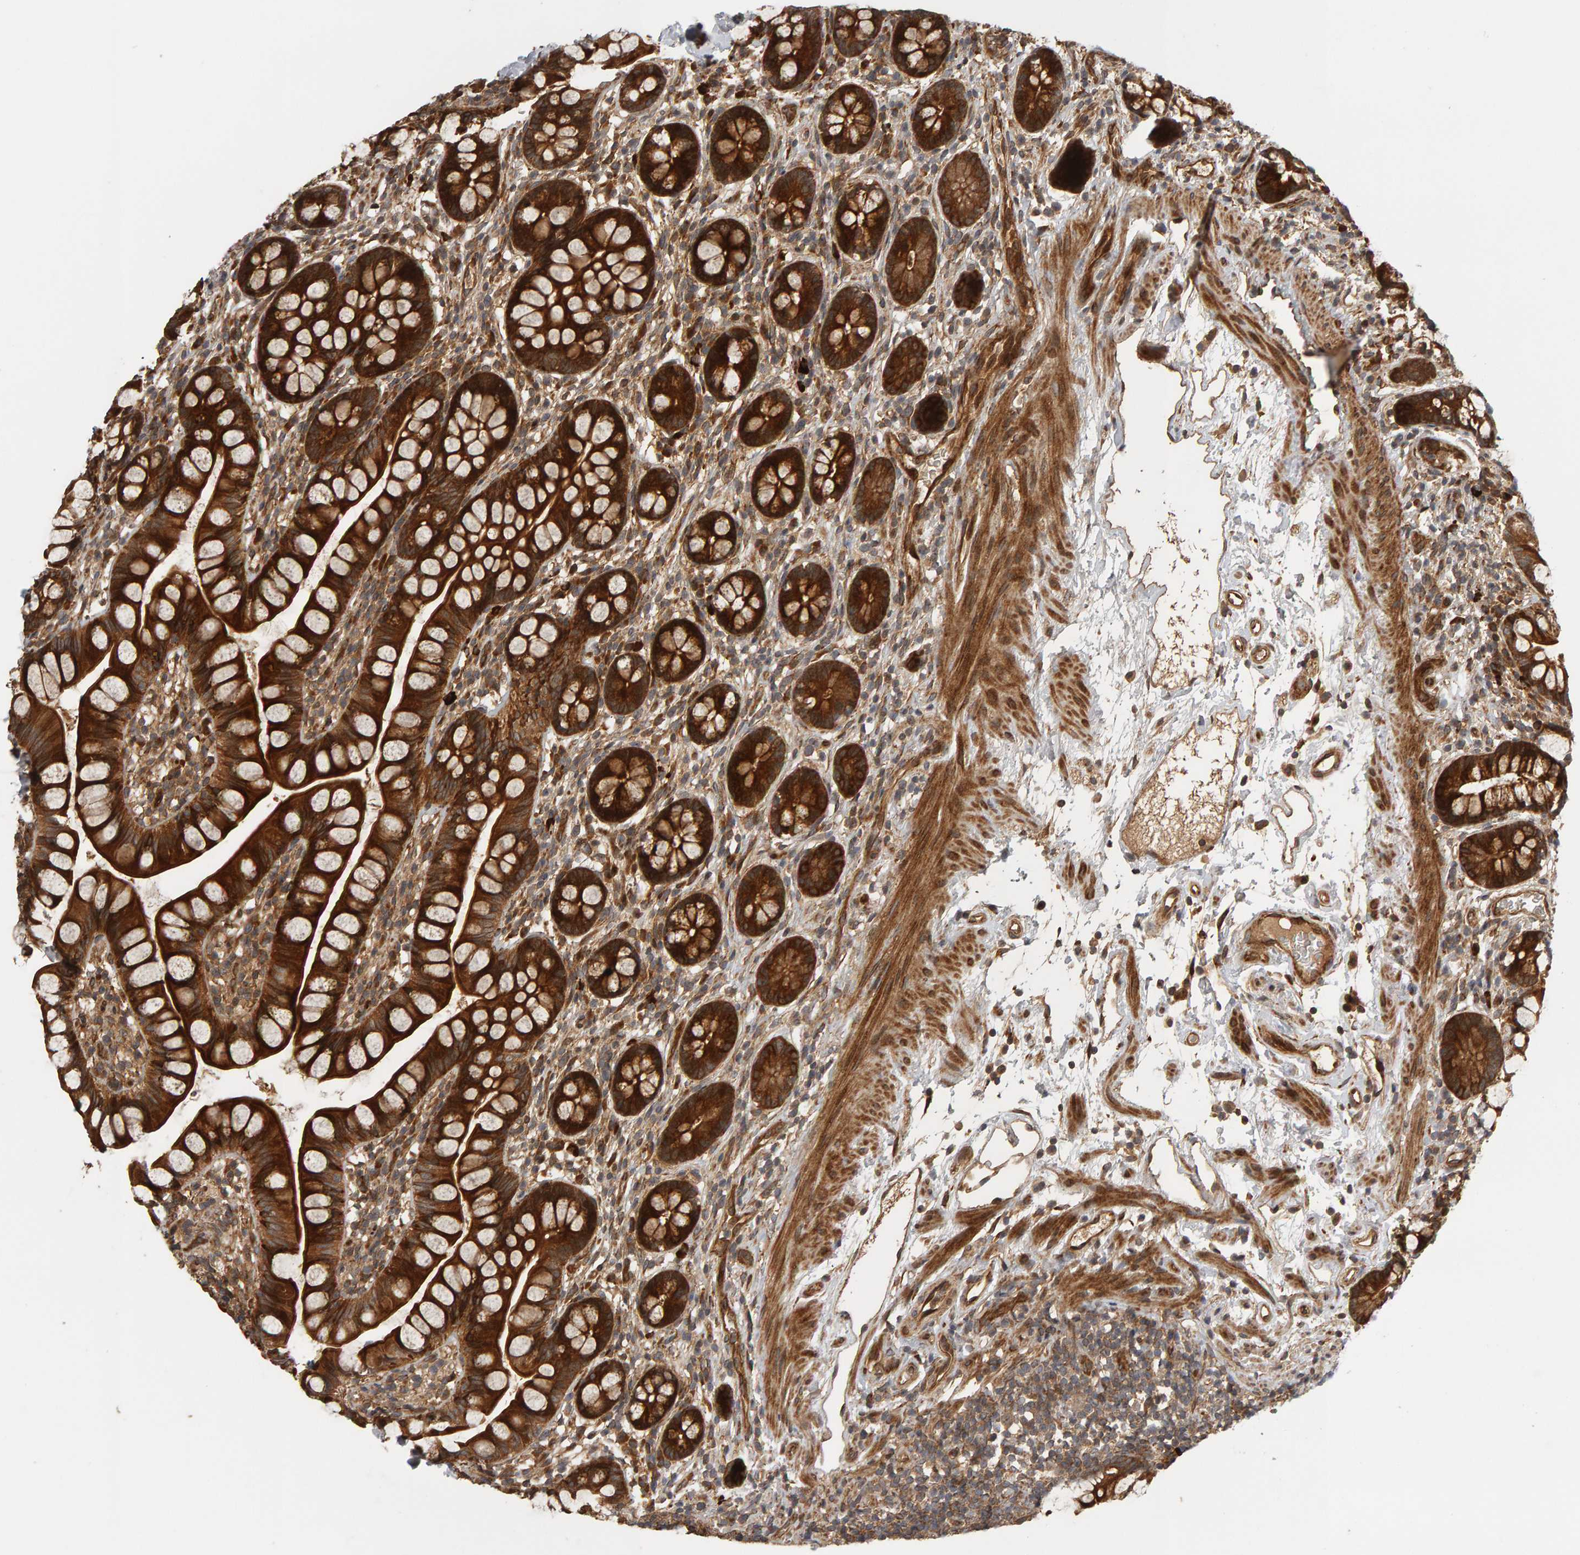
{"staining": {"intensity": "strong", "quantity": ">75%", "location": "cytoplasmic/membranous"}, "tissue": "small intestine", "cell_type": "Glandular cells", "image_type": "normal", "snomed": [{"axis": "morphology", "description": "Normal tissue, NOS"}, {"axis": "topography", "description": "Small intestine"}], "caption": "Immunohistochemical staining of benign human small intestine reveals high levels of strong cytoplasmic/membranous staining in about >75% of glandular cells.", "gene": "ZFAND1", "patient": {"sex": "female", "age": 84}}